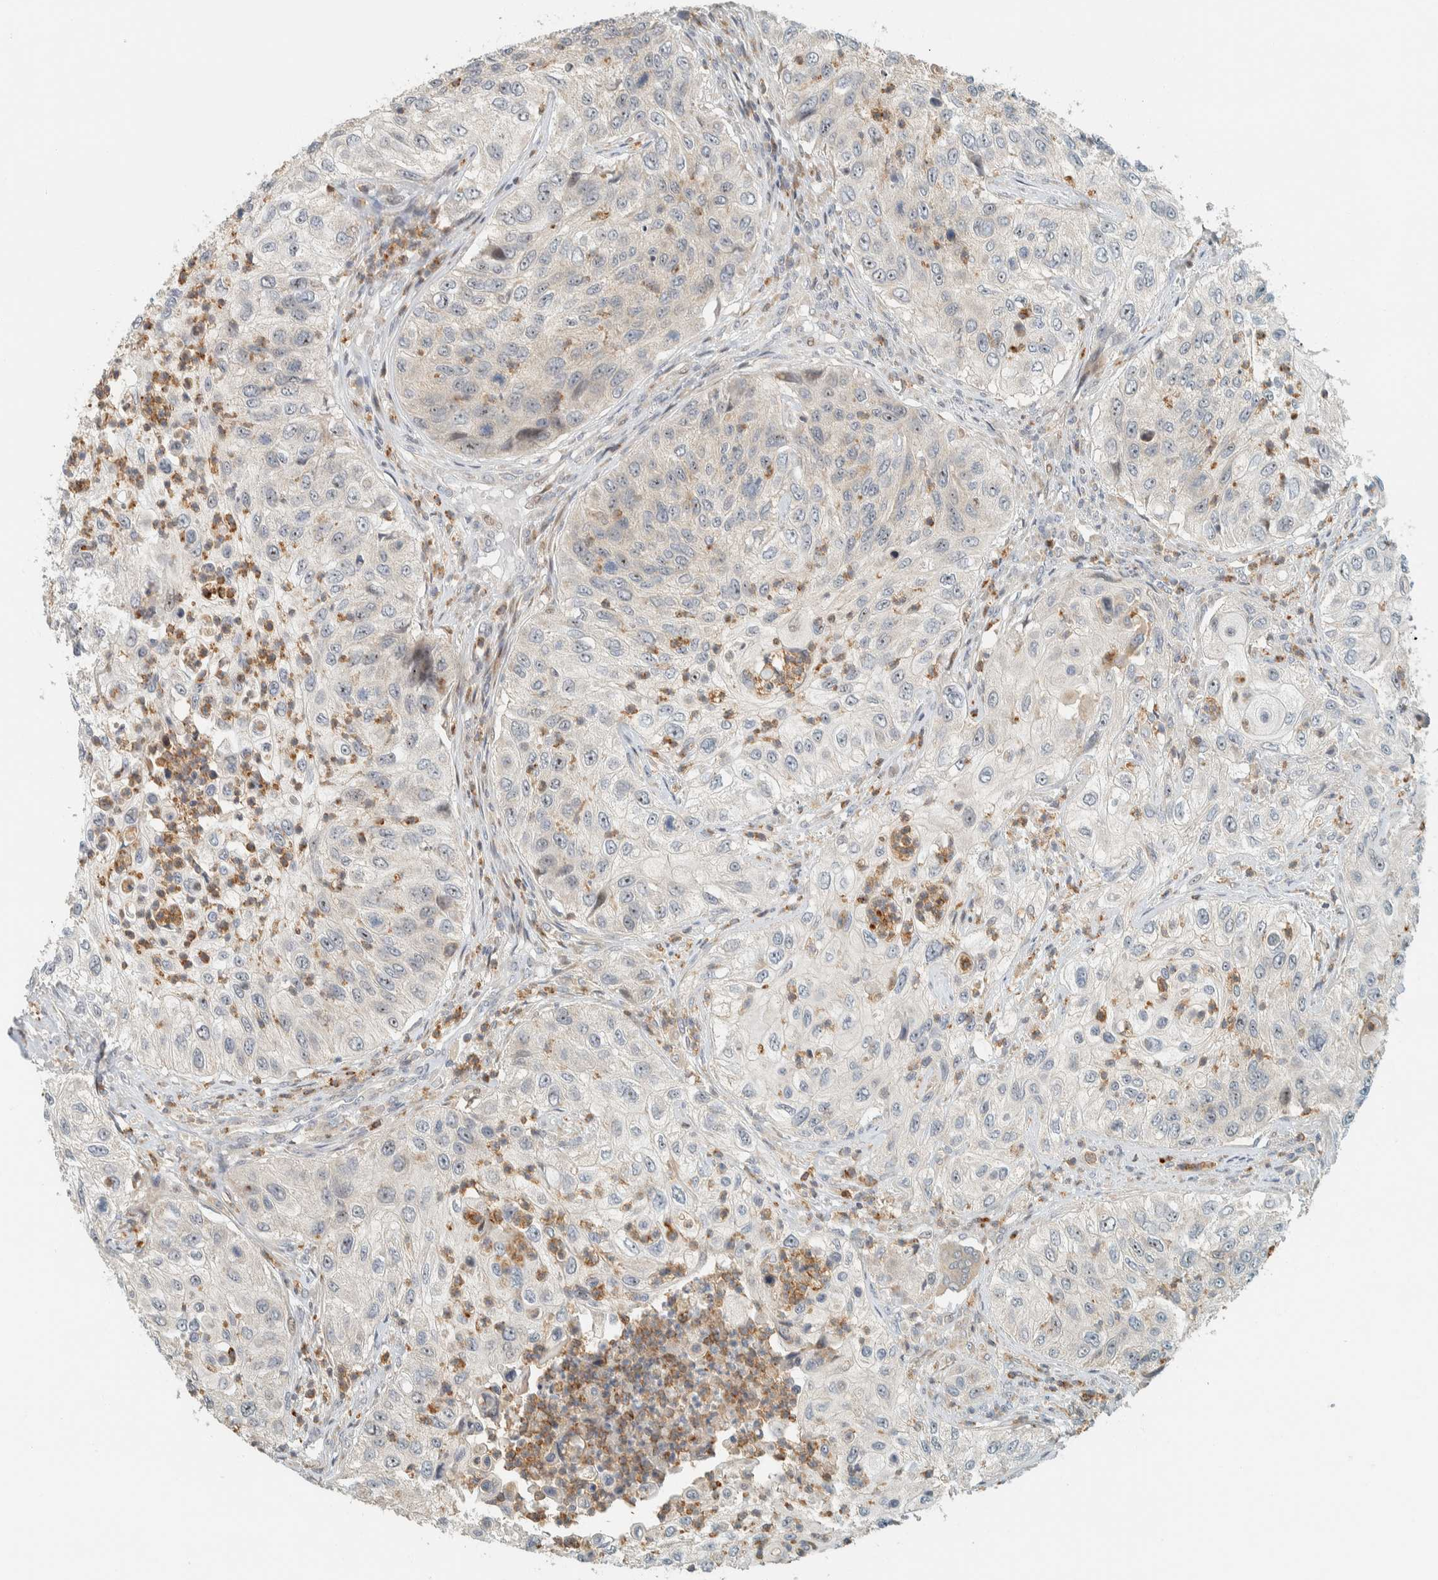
{"staining": {"intensity": "weak", "quantity": "<25%", "location": "nuclear"}, "tissue": "urothelial cancer", "cell_type": "Tumor cells", "image_type": "cancer", "snomed": [{"axis": "morphology", "description": "Urothelial carcinoma, High grade"}, {"axis": "topography", "description": "Urinary bladder"}], "caption": "Micrograph shows no significant protein staining in tumor cells of urothelial carcinoma (high-grade).", "gene": "CCDC171", "patient": {"sex": "female", "age": 60}}